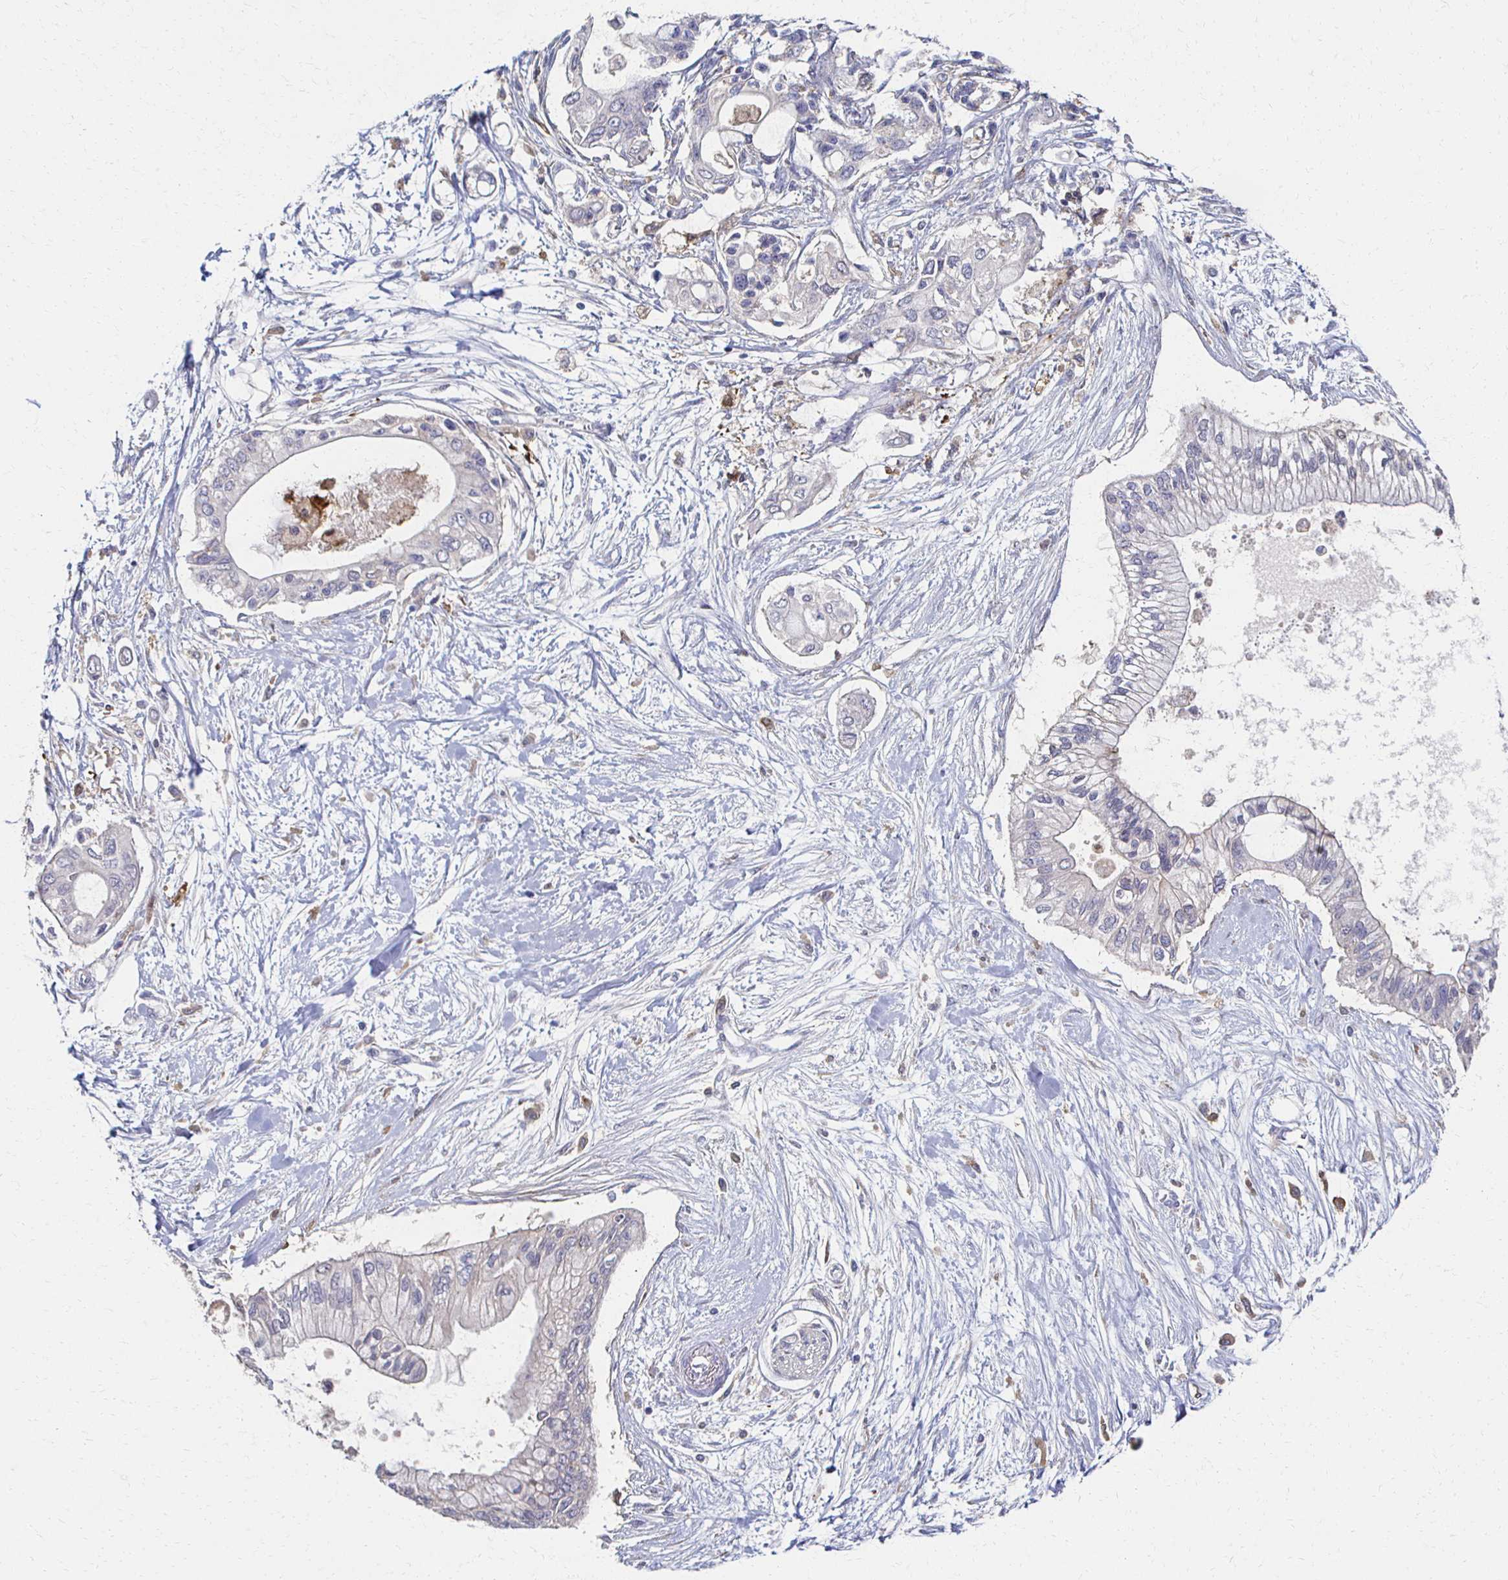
{"staining": {"intensity": "negative", "quantity": "none", "location": "none"}, "tissue": "pancreatic cancer", "cell_type": "Tumor cells", "image_type": "cancer", "snomed": [{"axis": "morphology", "description": "Adenocarcinoma, NOS"}, {"axis": "topography", "description": "Pancreas"}], "caption": "This is an immunohistochemistry (IHC) micrograph of pancreatic cancer (adenocarcinoma). There is no positivity in tumor cells.", "gene": "CX3CR1", "patient": {"sex": "female", "age": 77}}